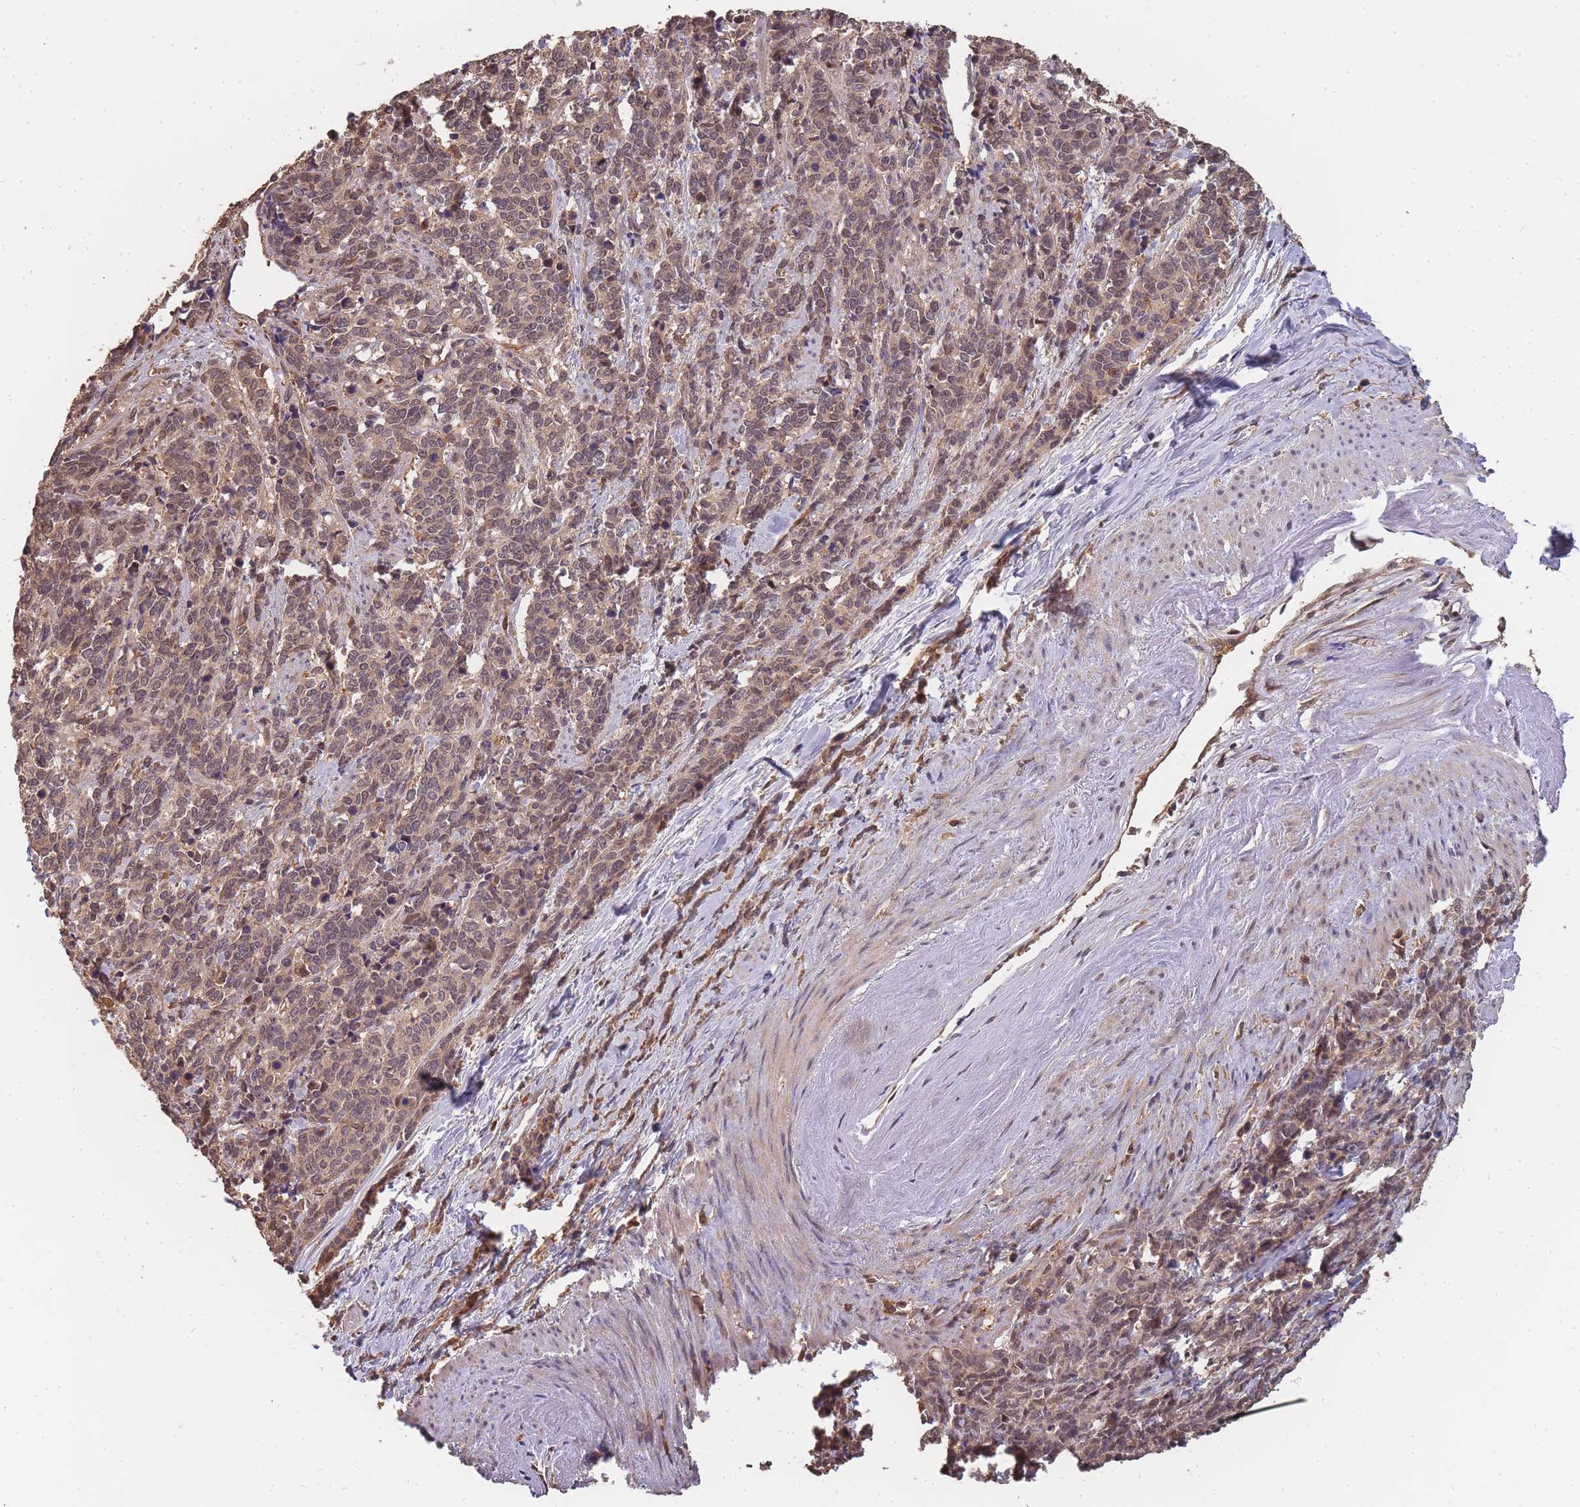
{"staining": {"intensity": "moderate", "quantity": ">75%", "location": "cytoplasmic/membranous"}, "tissue": "cervical cancer", "cell_type": "Tumor cells", "image_type": "cancer", "snomed": [{"axis": "morphology", "description": "Squamous cell carcinoma, NOS"}, {"axis": "topography", "description": "Cervix"}], "caption": "Brown immunohistochemical staining in human cervical cancer (squamous cell carcinoma) exhibits moderate cytoplasmic/membranous positivity in about >75% of tumor cells. (Brightfield microscopy of DAB IHC at high magnification).", "gene": "CDKN2AIPNL", "patient": {"sex": "female", "age": 60}}